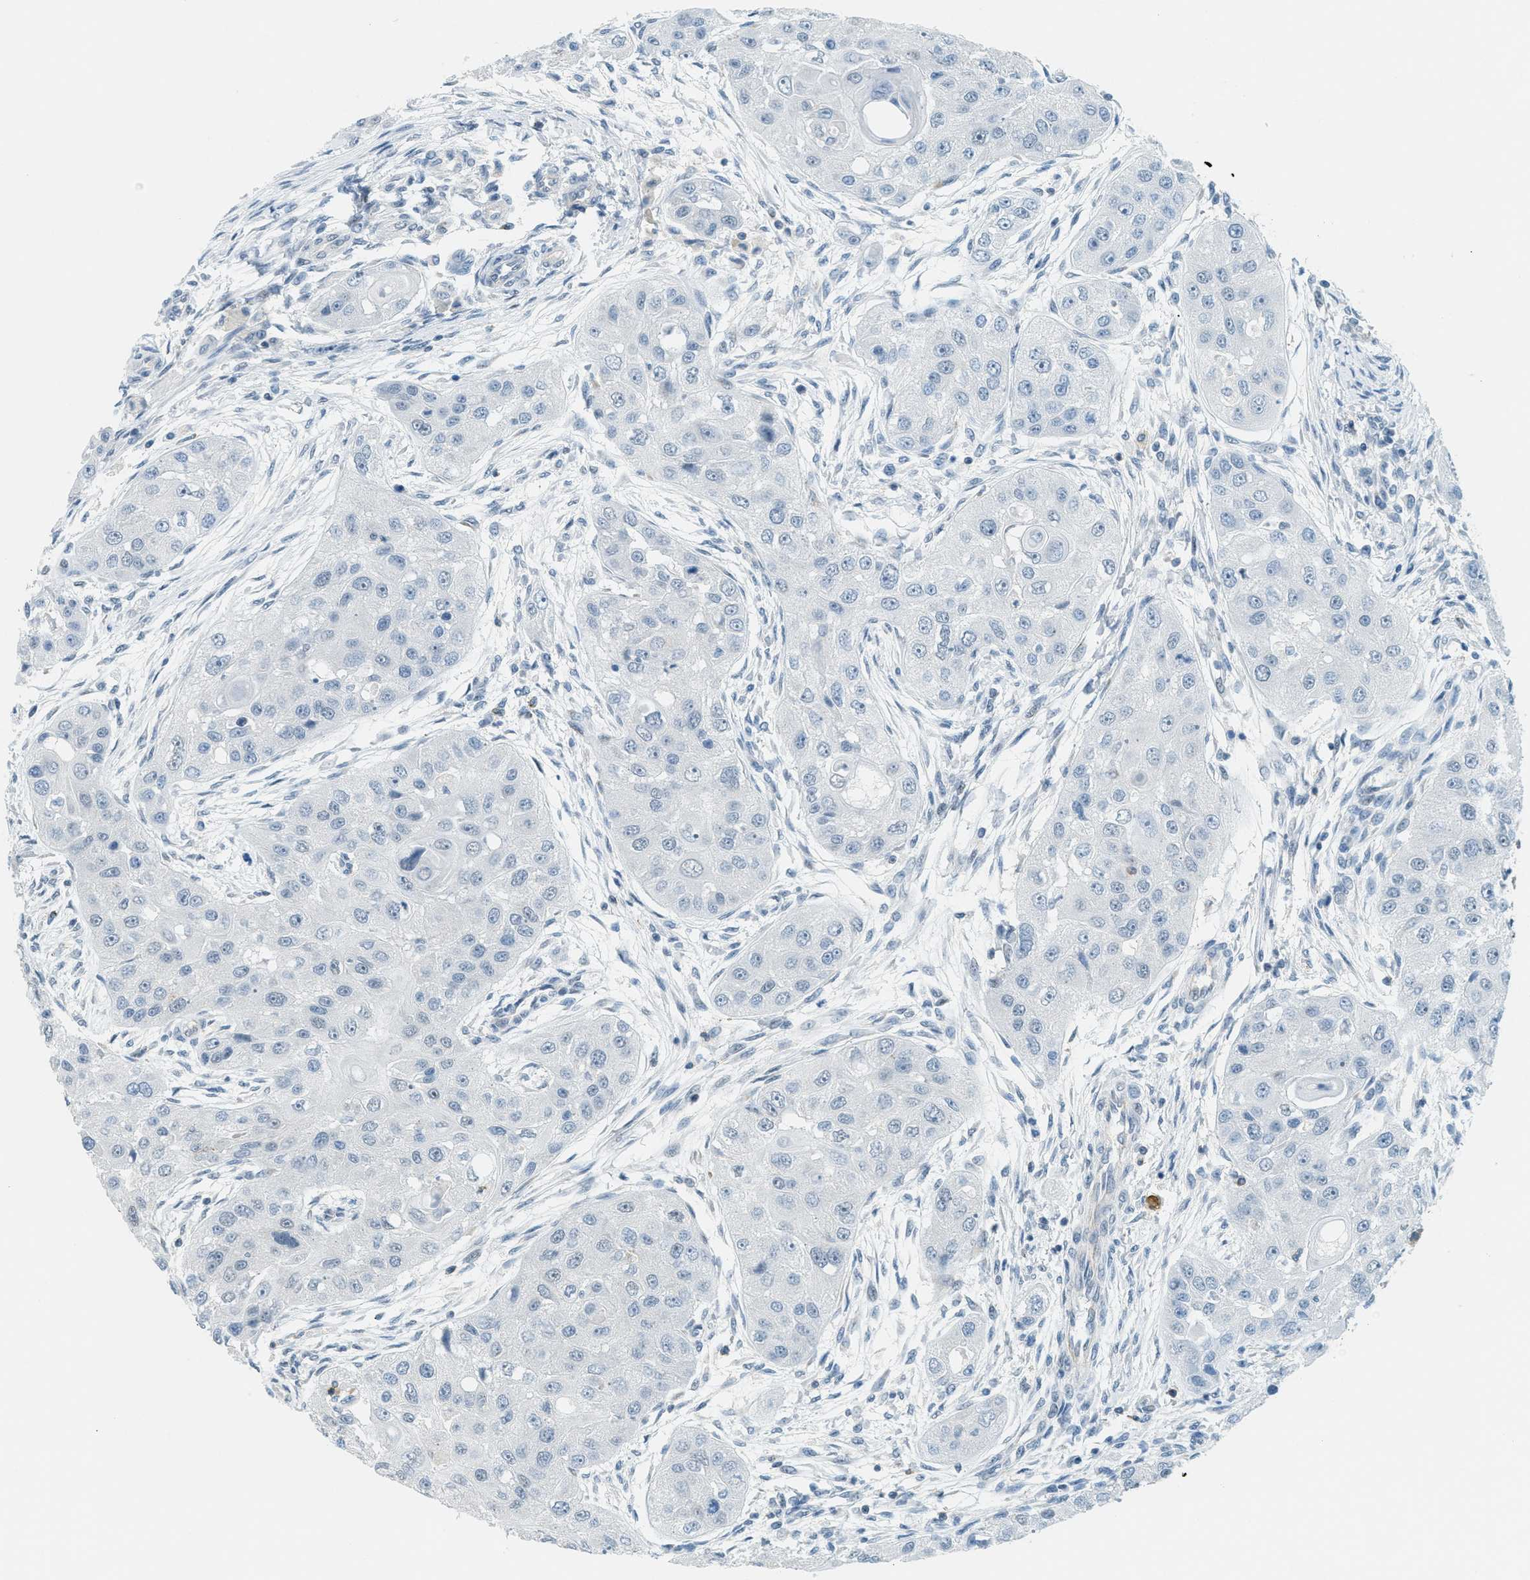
{"staining": {"intensity": "negative", "quantity": "none", "location": "none"}, "tissue": "head and neck cancer", "cell_type": "Tumor cells", "image_type": "cancer", "snomed": [{"axis": "morphology", "description": "Normal tissue, NOS"}, {"axis": "morphology", "description": "Squamous cell carcinoma, NOS"}, {"axis": "topography", "description": "Skeletal muscle"}, {"axis": "topography", "description": "Head-Neck"}], "caption": "A histopathology image of head and neck squamous cell carcinoma stained for a protein shows no brown staining in tumor cells.", "gene": "FYN", "patient": {"sex": "male", "age": 51}}